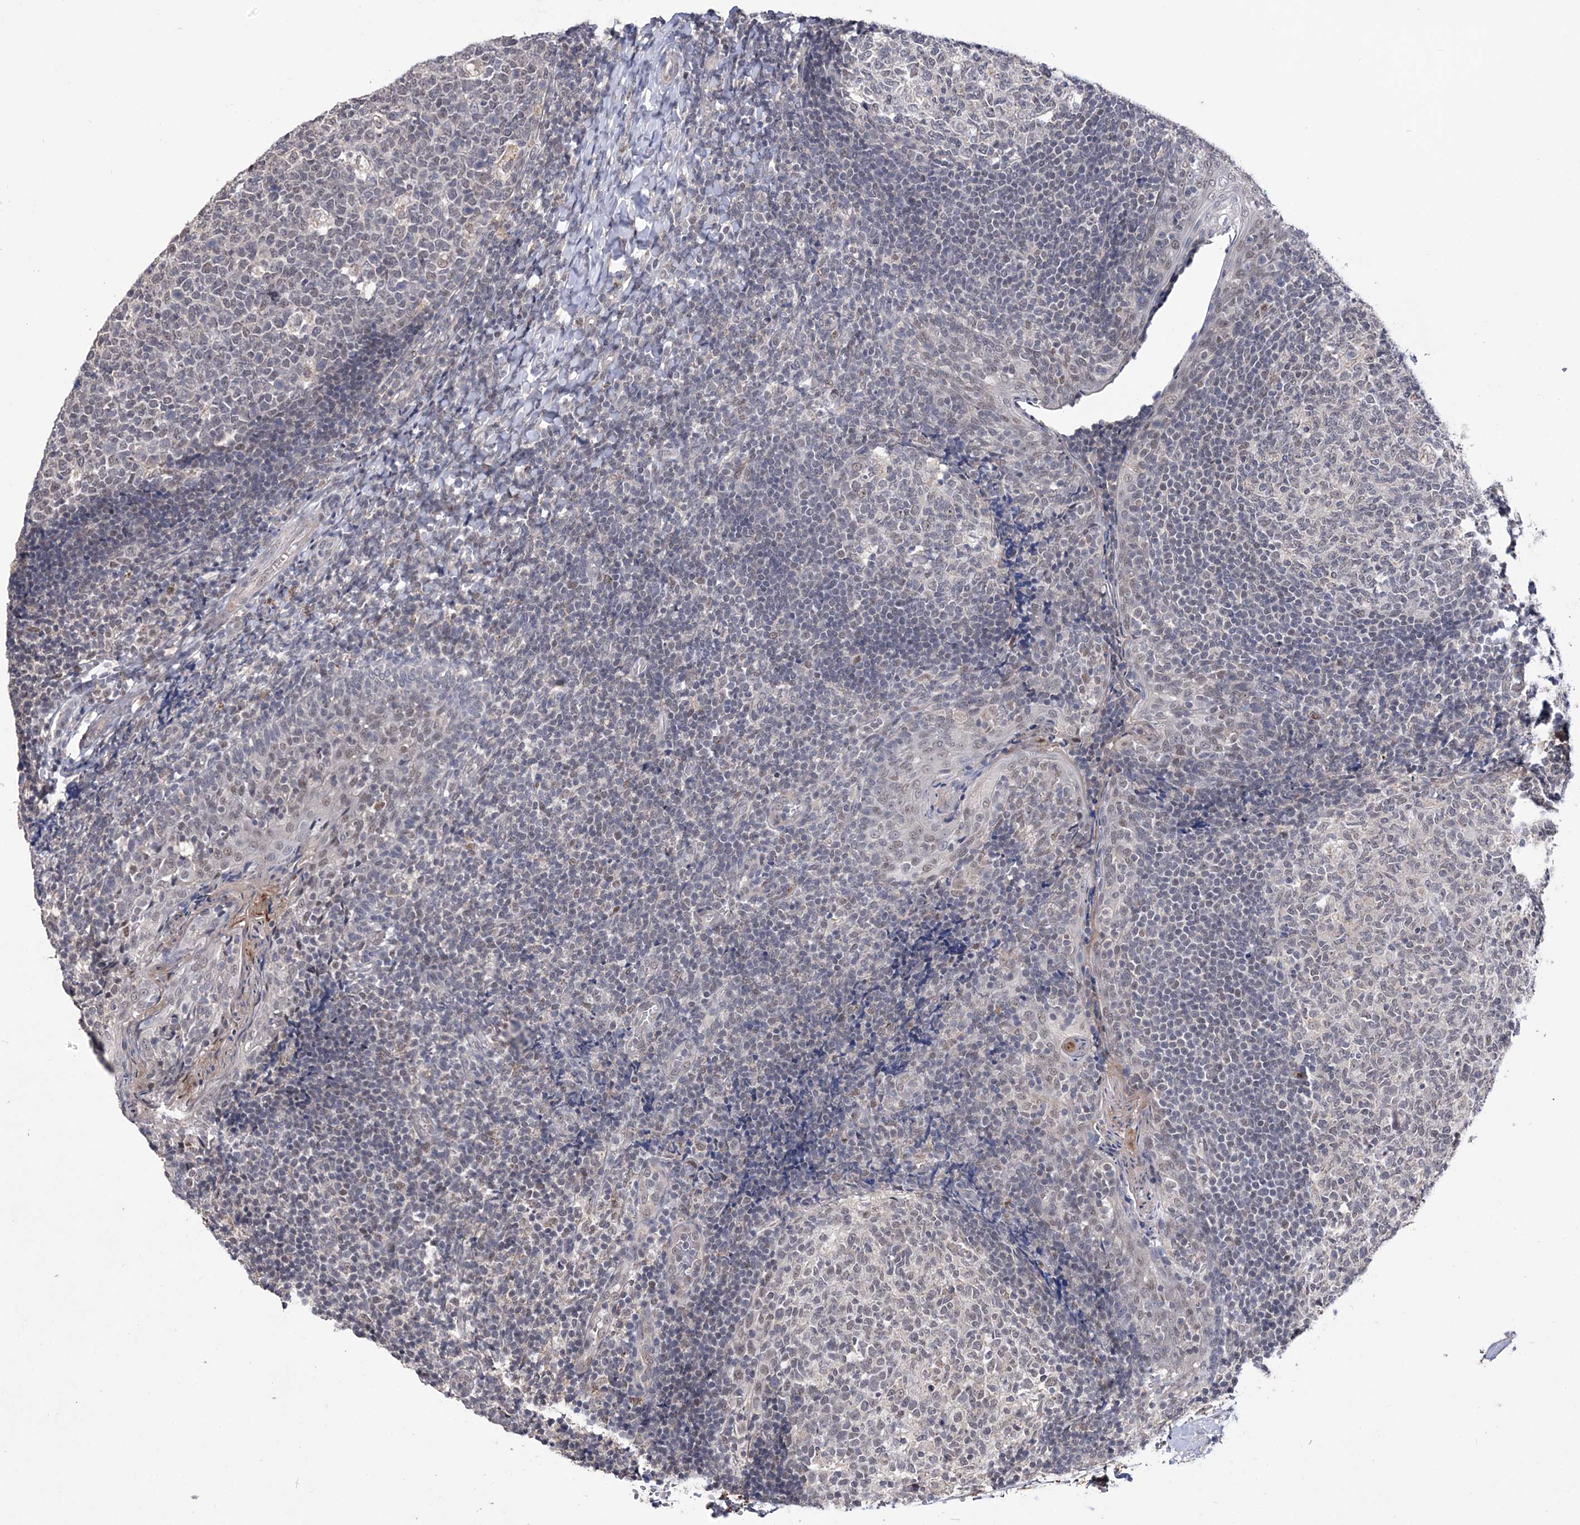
{"staining": {"intensity": "weak", "quantity": "<25%", "location": "nuclear"}, "tissue": "tonsil", "cell_type": "Germinal center cells", "image_type": "normal", "snomed": [{"axis": "morphology", "description": "Normal tissue, NOS"}, {"axis": "topography", "description": "Tonsil"}], "caption": "The image shows no significant positivity in germinal center cells of tonsil. The staining was performed using DAB to visualize the protein expression in brown, while the nuclei were stained in blue with hematoxylin (Magnification: 20x).", "gene": "BOD1L1", "patient": {"sex": "female", "age": 19}}